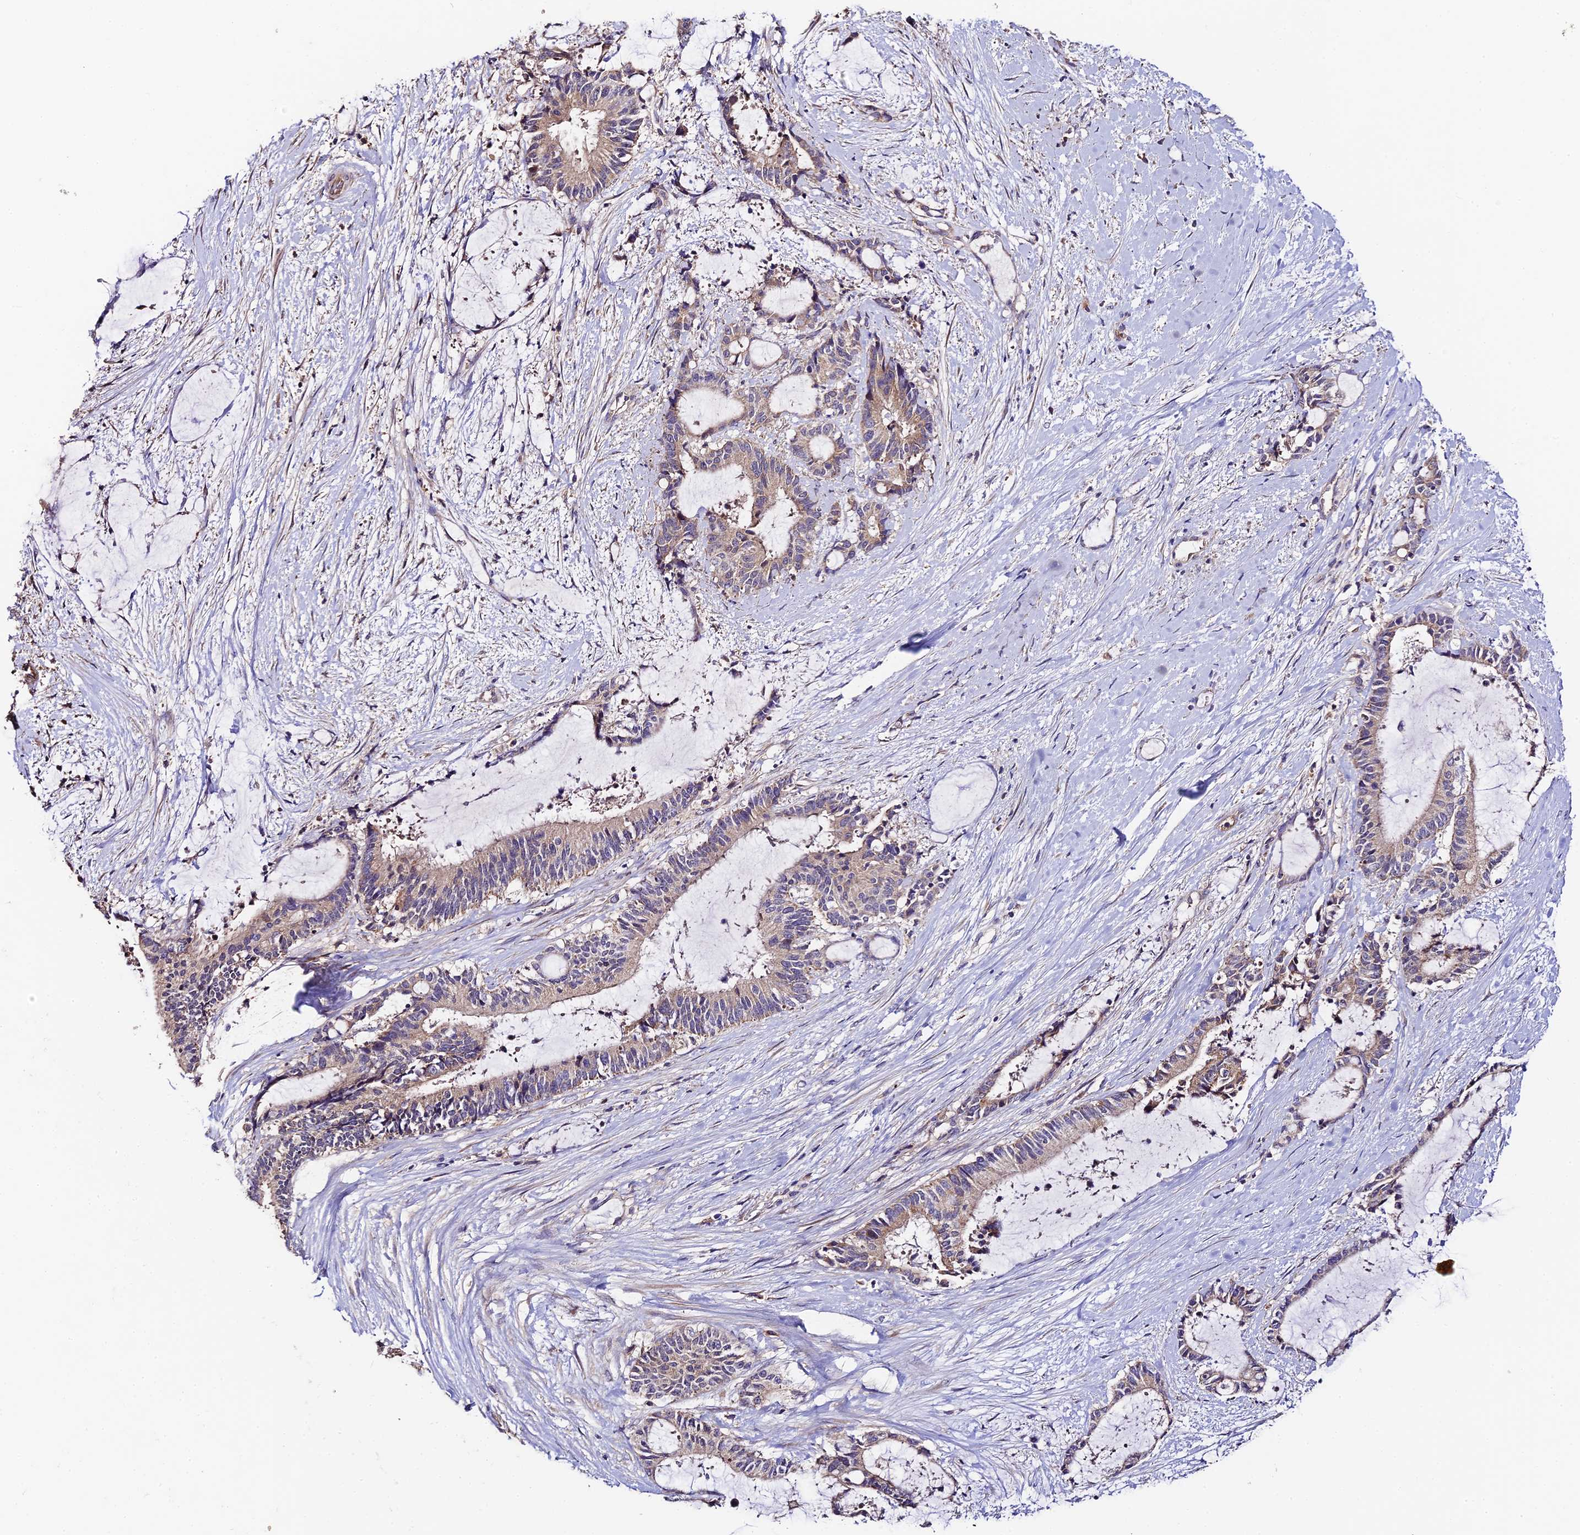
{"staining": {"intensity": "weak", "quantity": "<25%", "location": "cytoplasmic/membranous"}, "tissue": "liver cancer", "cell_type": "Tumor cells", "image_type": "cancer", "snomed": [{"axis": "morphology", "description": "Normal tissue, NOS"}, {"axis": "morphology", "description": "Cholangiocarcinoma"}, {"axis": "topography", "description": "Liver"}, {"axis": "topography", "description": "Peripheral nerve tissue"}], "caption": "Tumor cells show no significant protein positivity in cholangiocarcinoma (liver).", "gene": "C3orf20", "patient": {"sex": "female", "age": 73}}